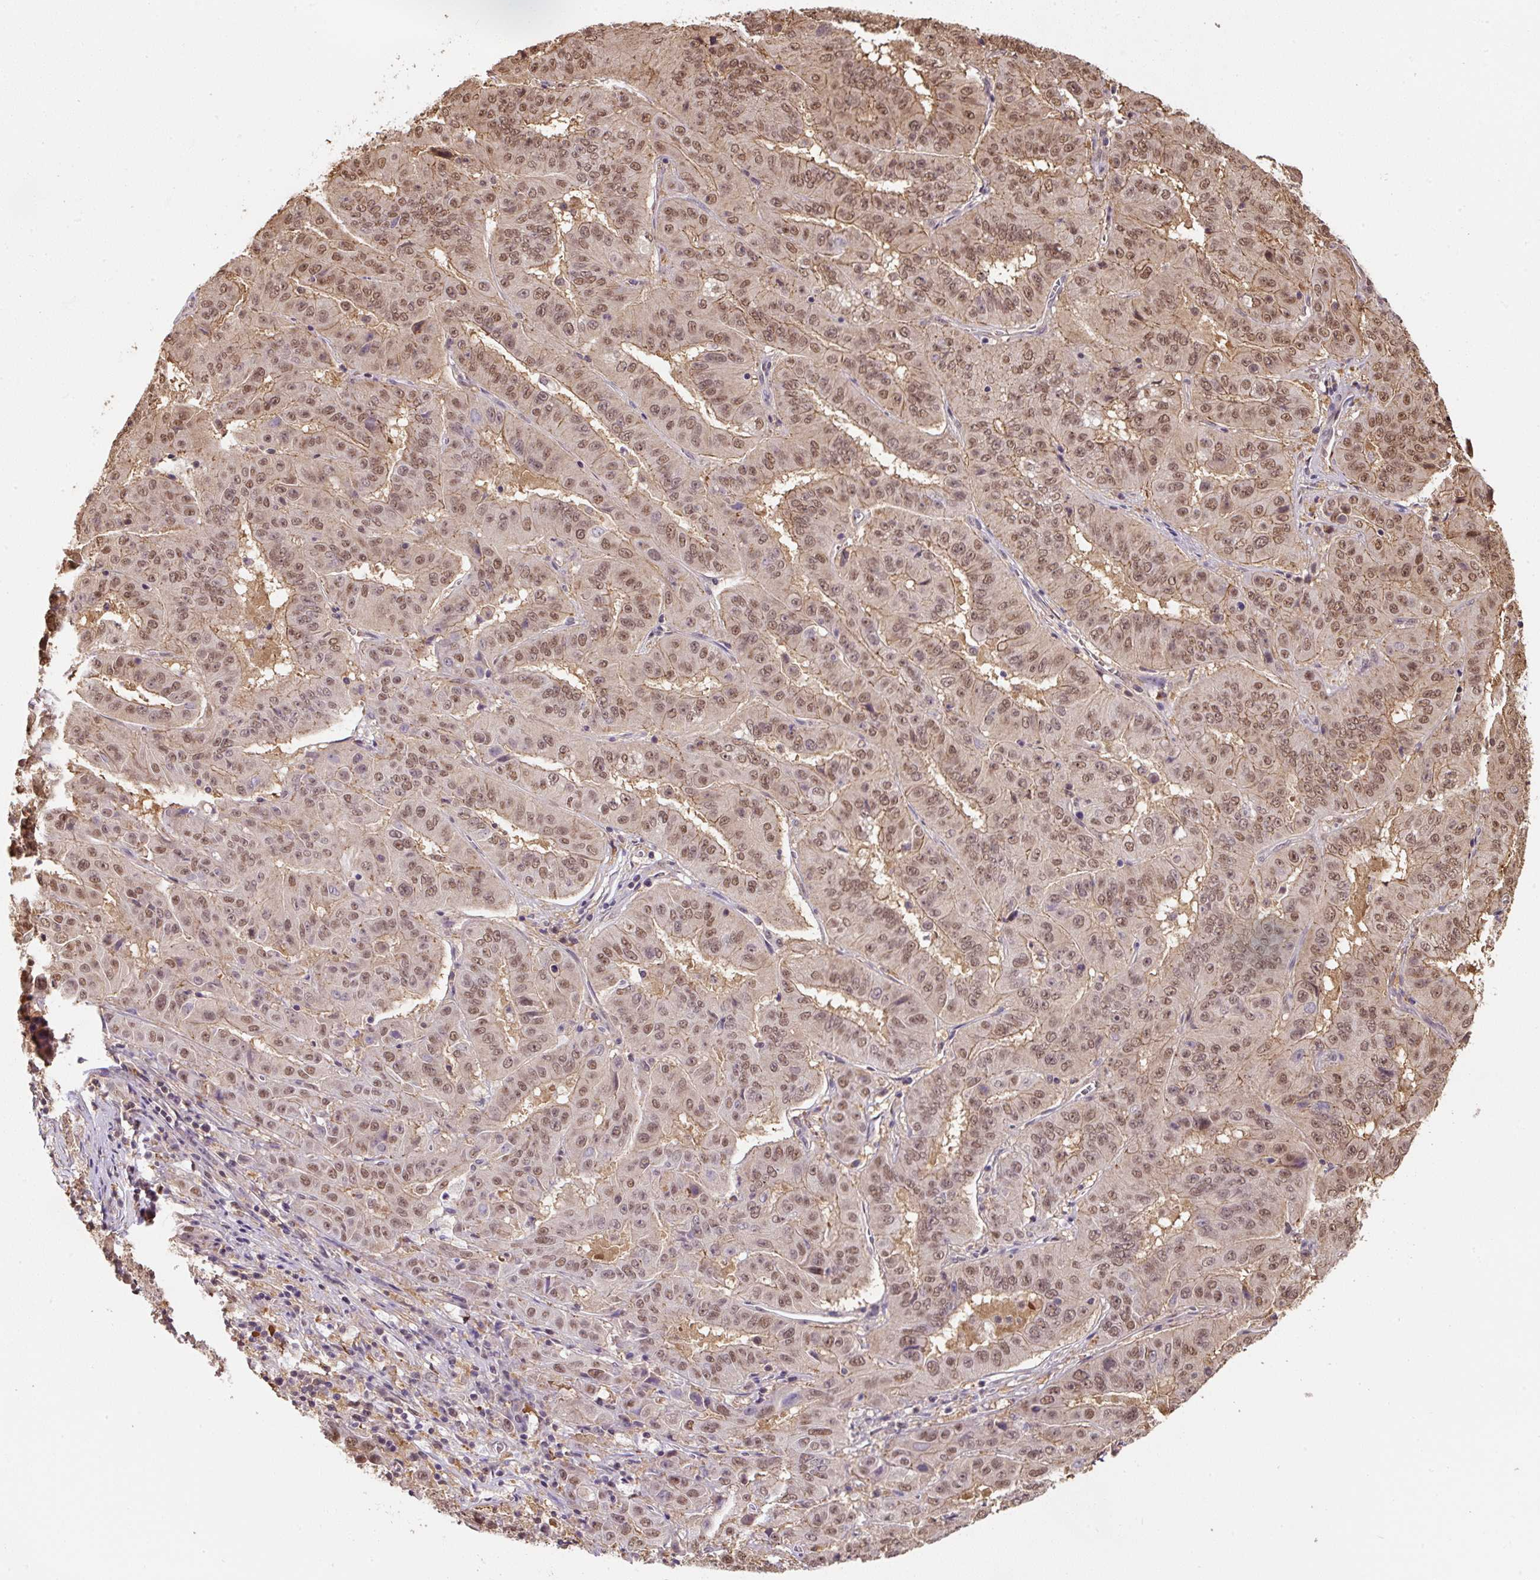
{"staining": {"intensity": "moderate", "quantity": ">75%", "location": "cytoplasmic/membranous,nuclear"}, "tissue": "pancreatic cancer", "cell_type": "Tumor cells", "image_type": "cancer", "snomed": [{"axis": "morphology", "description": "Adenocarcinoma, NOS"}, {"axis": "topography", "description": "Pancreas"}], "caption": "Protein expression analysis of pancreatic adenocarcinoma reveals moderate cytoplasmic/membranous and nuclear expression in about >75% of tumor cells.", "gene": "ST13", "patient": {"sex": "male", "age": 63}}